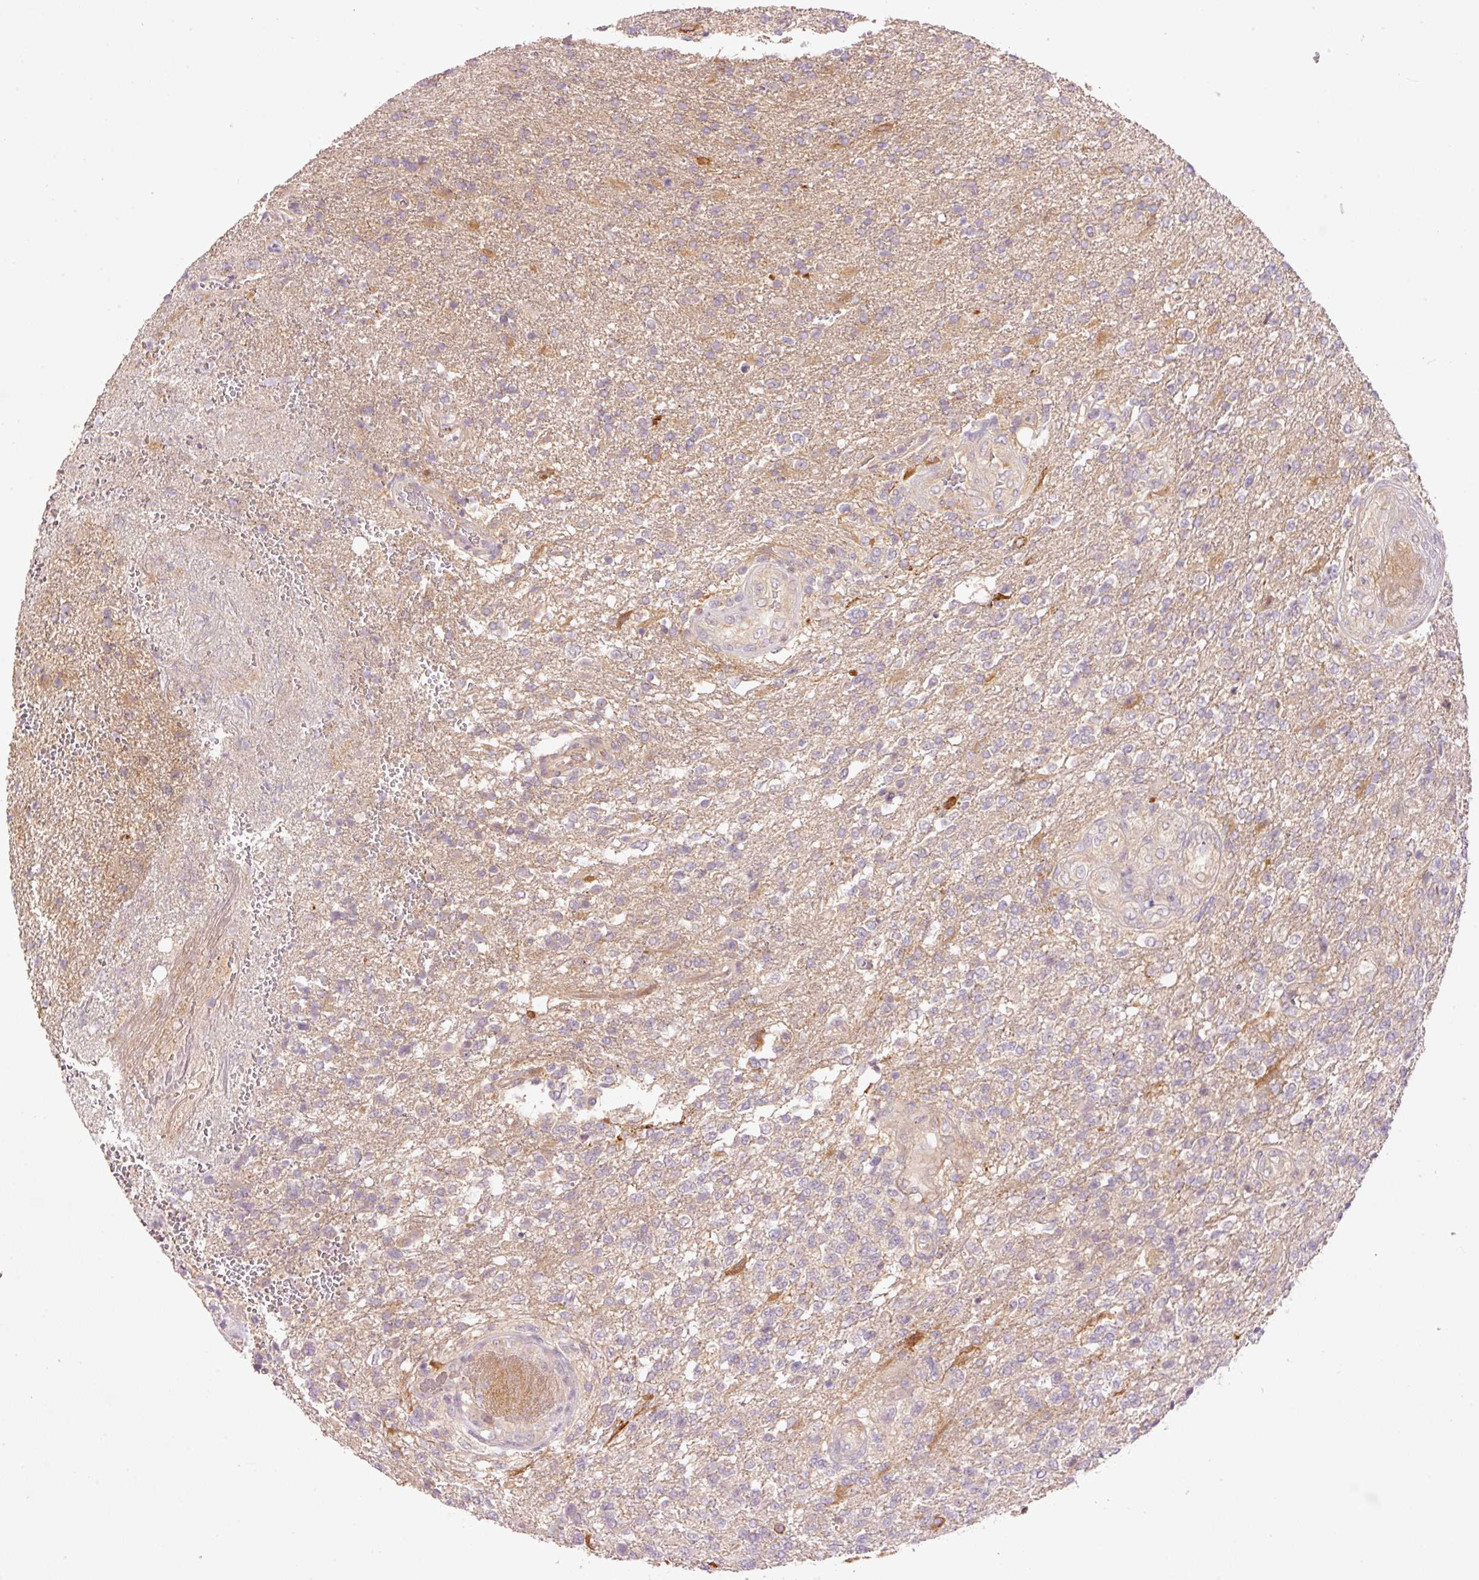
{"staining": {"intensity": "weak", "quantity": "<25%", "location": "cytoplasmic/membranous"}, "tissue": "glioma", "cell_type": "Tumor cells", "image_type": "cancer", "snomed": [{"axis": "morphology", "description": "Glioma, malignant, High grade"}, {"axis": "topography", "description": "Brain"}], "caption": "Immunohistochemistry histopathology image of neoplastic tissue: high-grade glioma (malignant) stained with DAB (3,3'-diaminobenzidine) shows no significant protein staining in tumor cells.", "gene": "SLC29A3", "patient": {"sex": "male", "age": 56}}